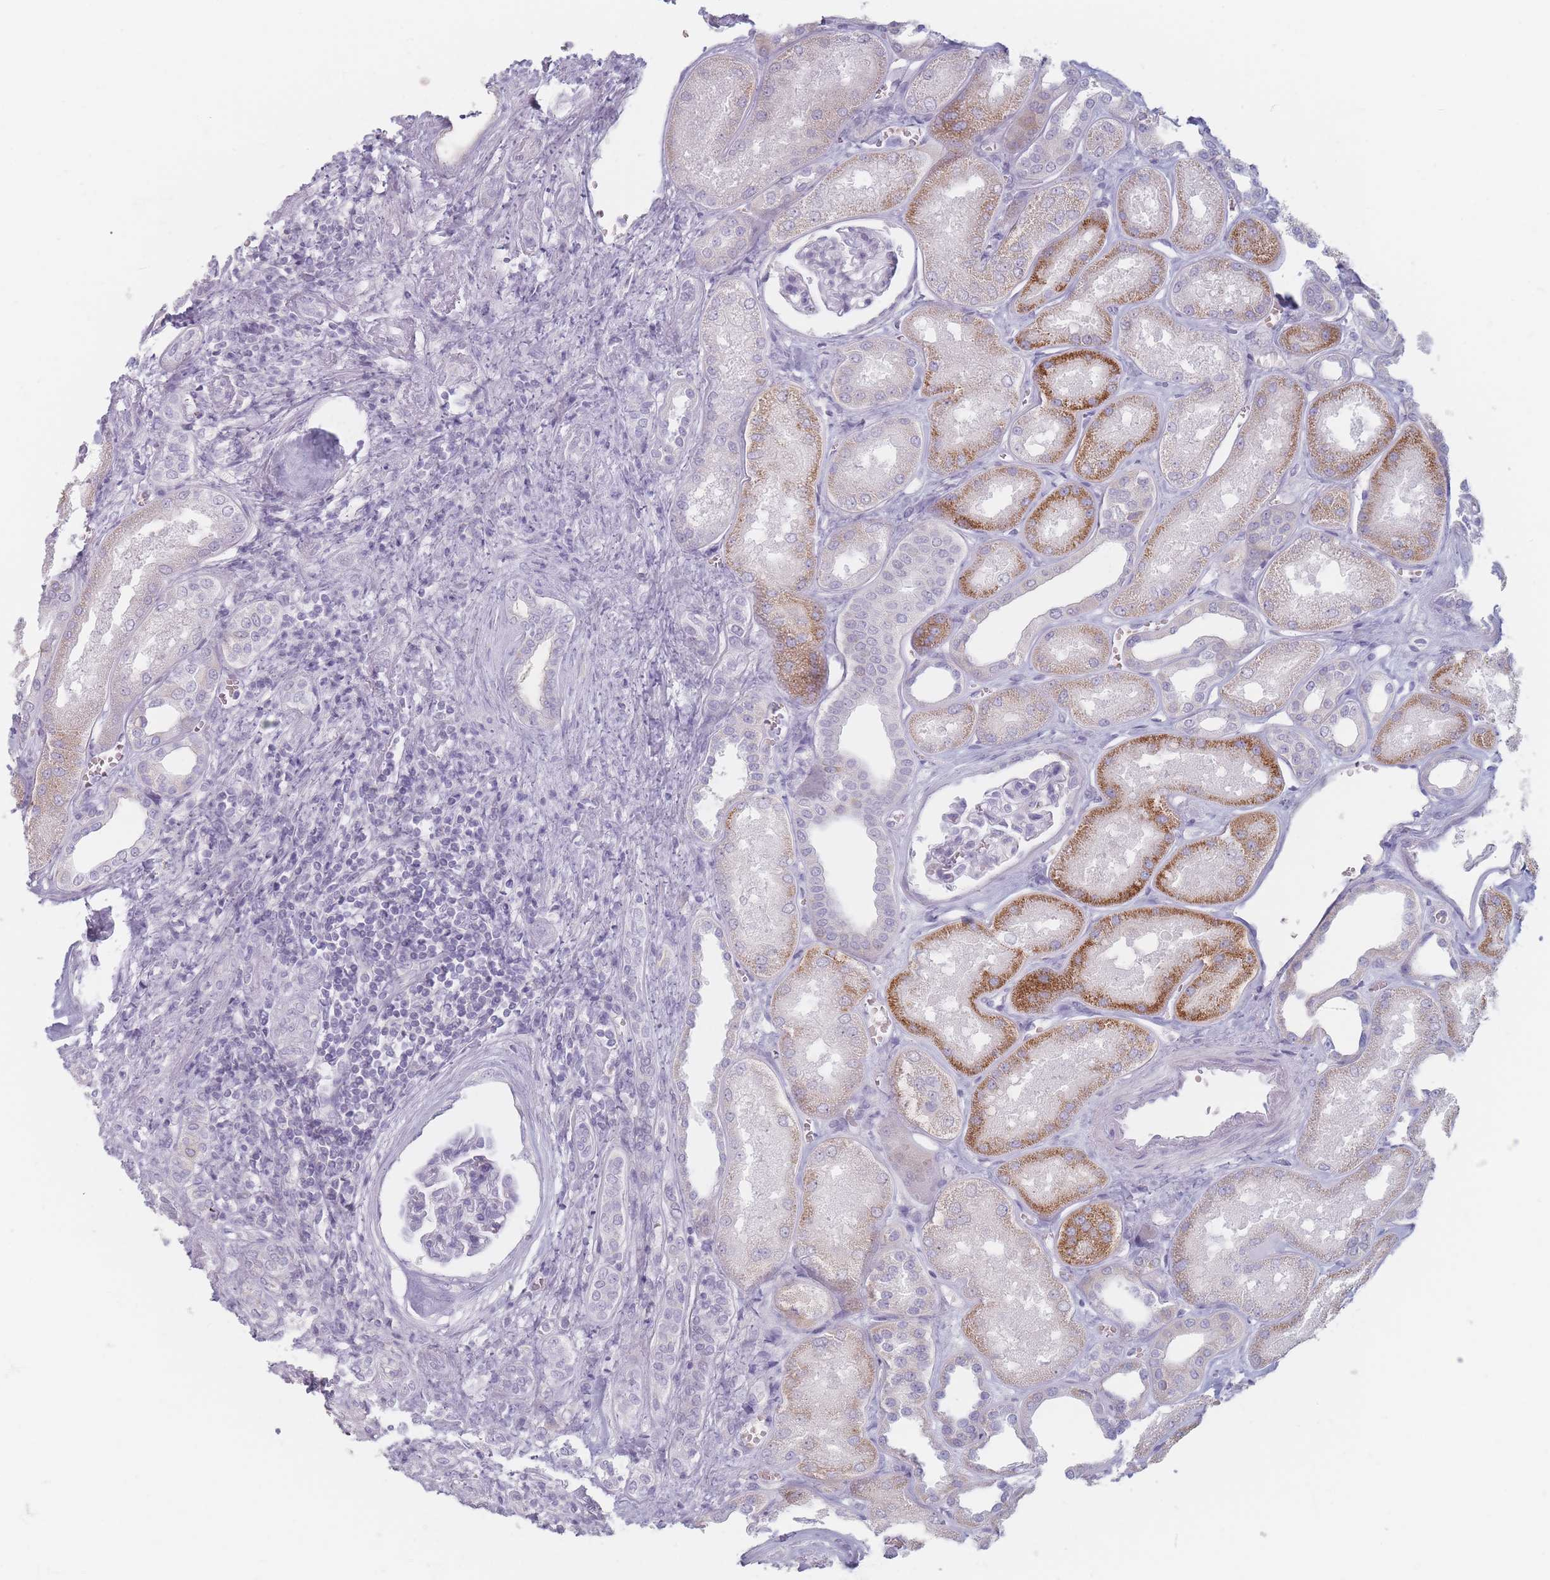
{"staining": {"intensity": "negative", "quantity": "none", "location": "none"}, "tissue": "kidney", "cell_type": "Cells in glomeruli", "image_type": "normal", "snomed": [{"axis": "morphology", "description": "Normal tissue, NOS"}, {"axis": "morphology", "description": "Adenocarcinoma, NOS"}, {"axis": "topography", "description": "Kidney"}], "caption": "DAB (3,3'-diaminobenzidine) immunohistochemical staining of normal human kidney demonstrates no significant staining in cells in glomeruli.", "gene": "HELZ2", "patient": {"sex": "female", "age": 68}}